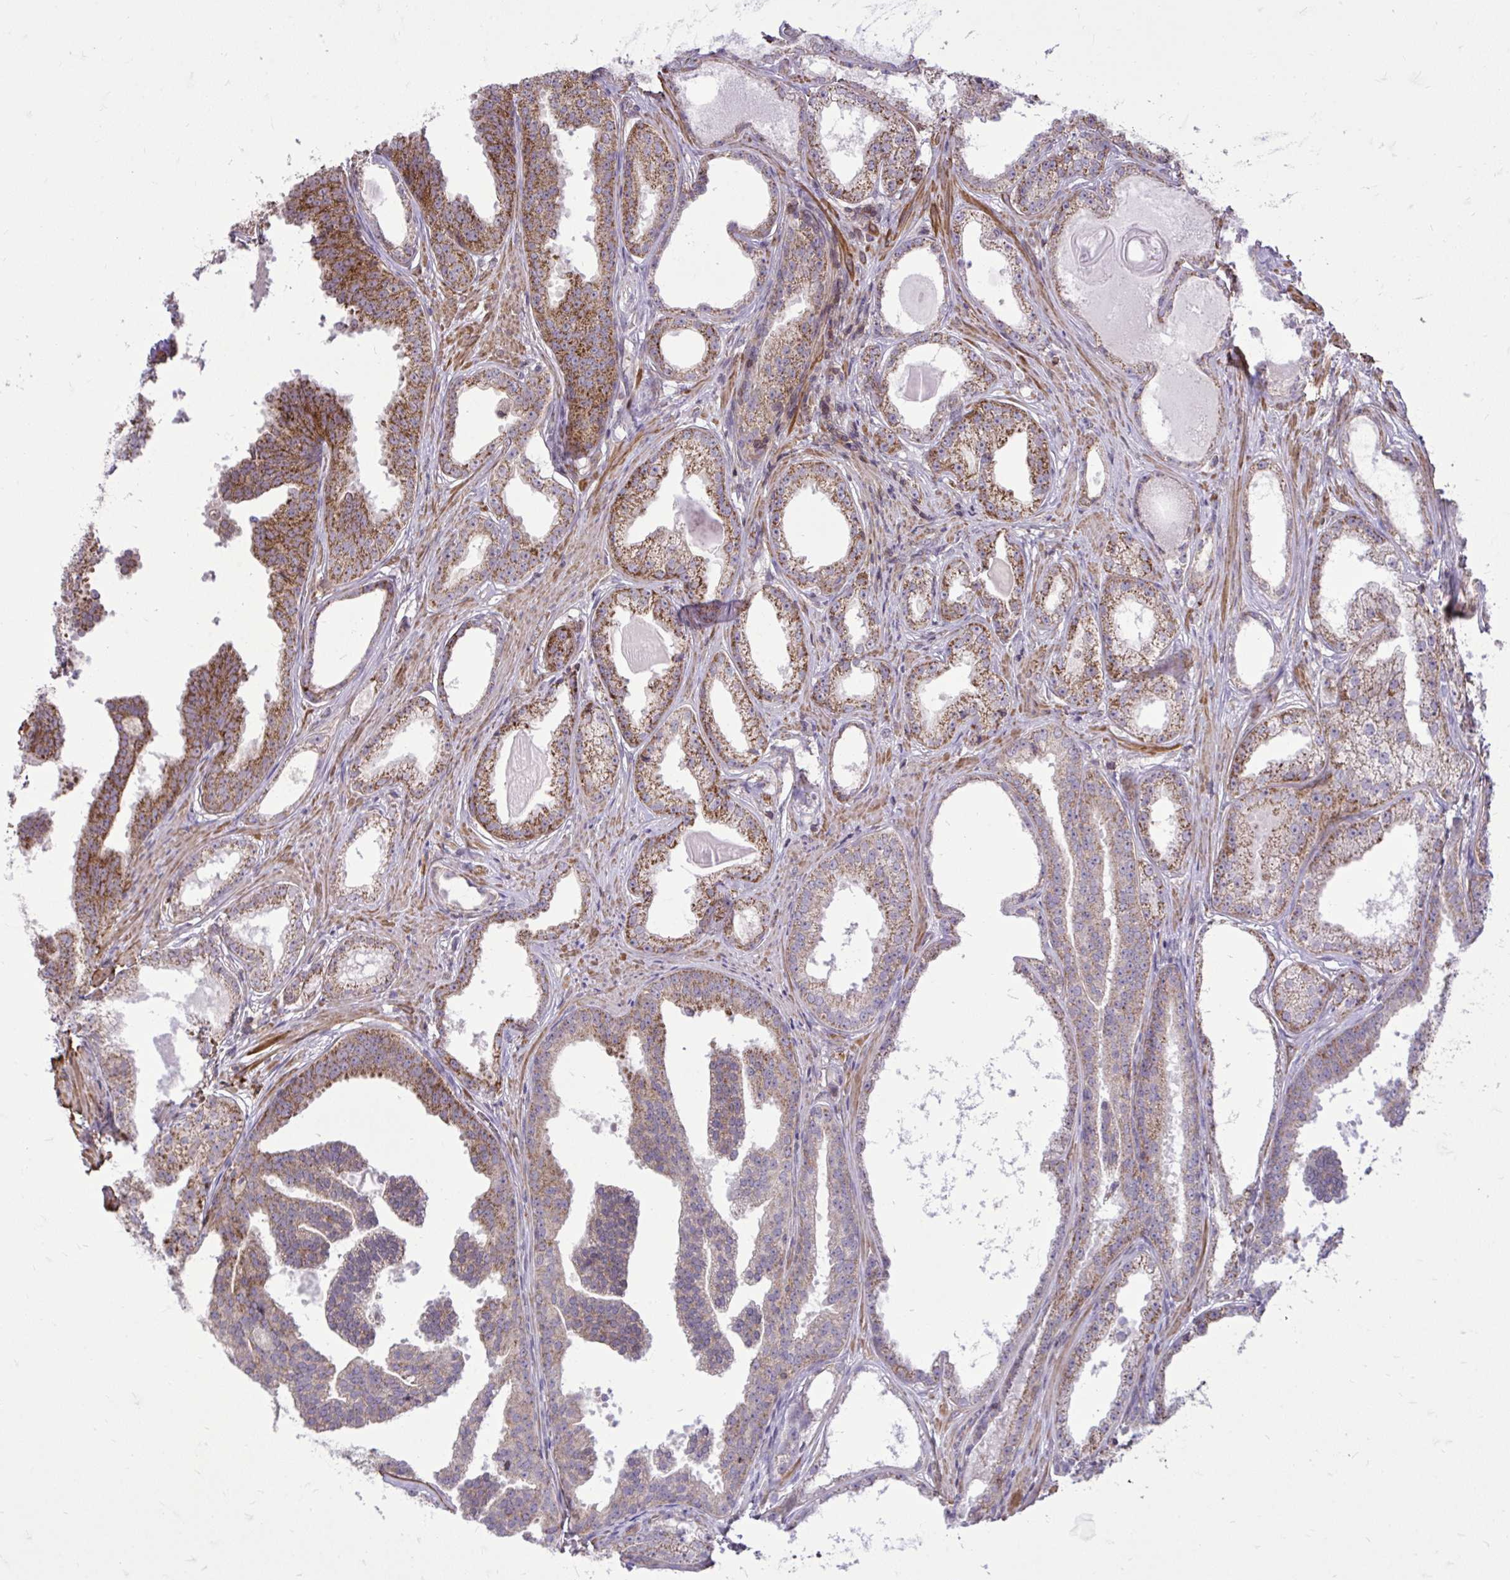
{"staining": {"intensity": "moderate", "quantity": ">75%", "location": "cytoplasmic/membranous"}, "tissue": "prostate cancer", "cell_type": "Tumor cells", "image_type": "cancer", "snomed": [{"axis": "morphology", "description": "Adenocarcinoma, Low grade"}, {"axis": "topography", "description": "Prostate"}], "caption": "Immunohistochemistry (IHC) micrograph of human prostate cancer (low-grade adenocarcinoma) stained for a protein (brown), which shows medium levels of moderate cytoplasmic/membranous staining in about >75% of tumor cells.", "gene": "SLC7A5", "patient": {"sex": "male", "age": 65}}